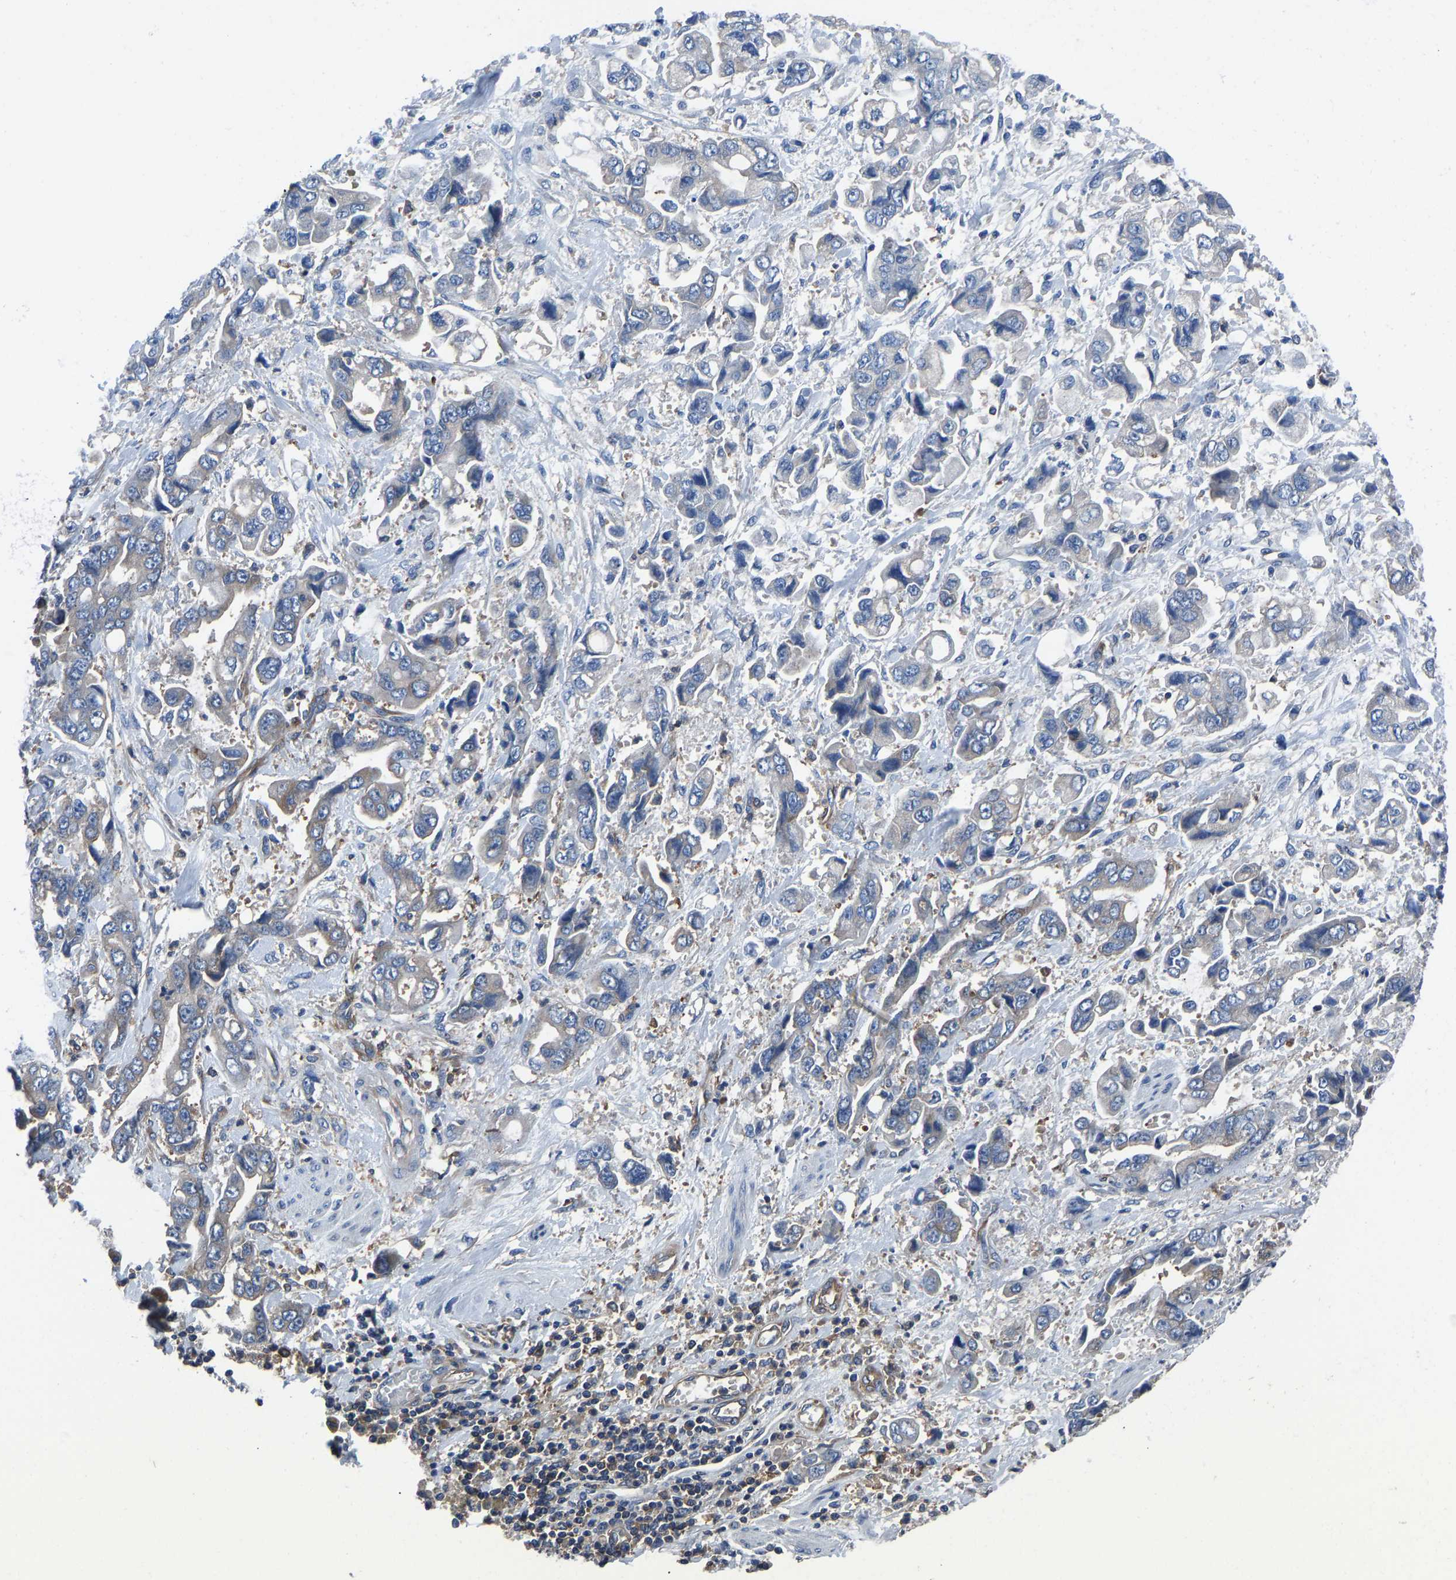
{"staining": {"intensity": "negative", "quantity": "none", "location": "none"}, "tissue": "stomach cancer", "cell_type": "Tumor cells", "image_type": "cancer", "snomed": [{"axis": "morphology", "description": "Normal tissue, NOS"}, {"axis": "morphology", "description": "Adenocarcinoma, NOS"}, {"axis": "topography", "description": "Stomach"}], "caption": "Immunohistochemical staining of stomach adenocarcinoma exhibits no significant staining in tumor cells.", "gene": "PRKAR1A", "patient": {"sex": "male", "age": 62}}